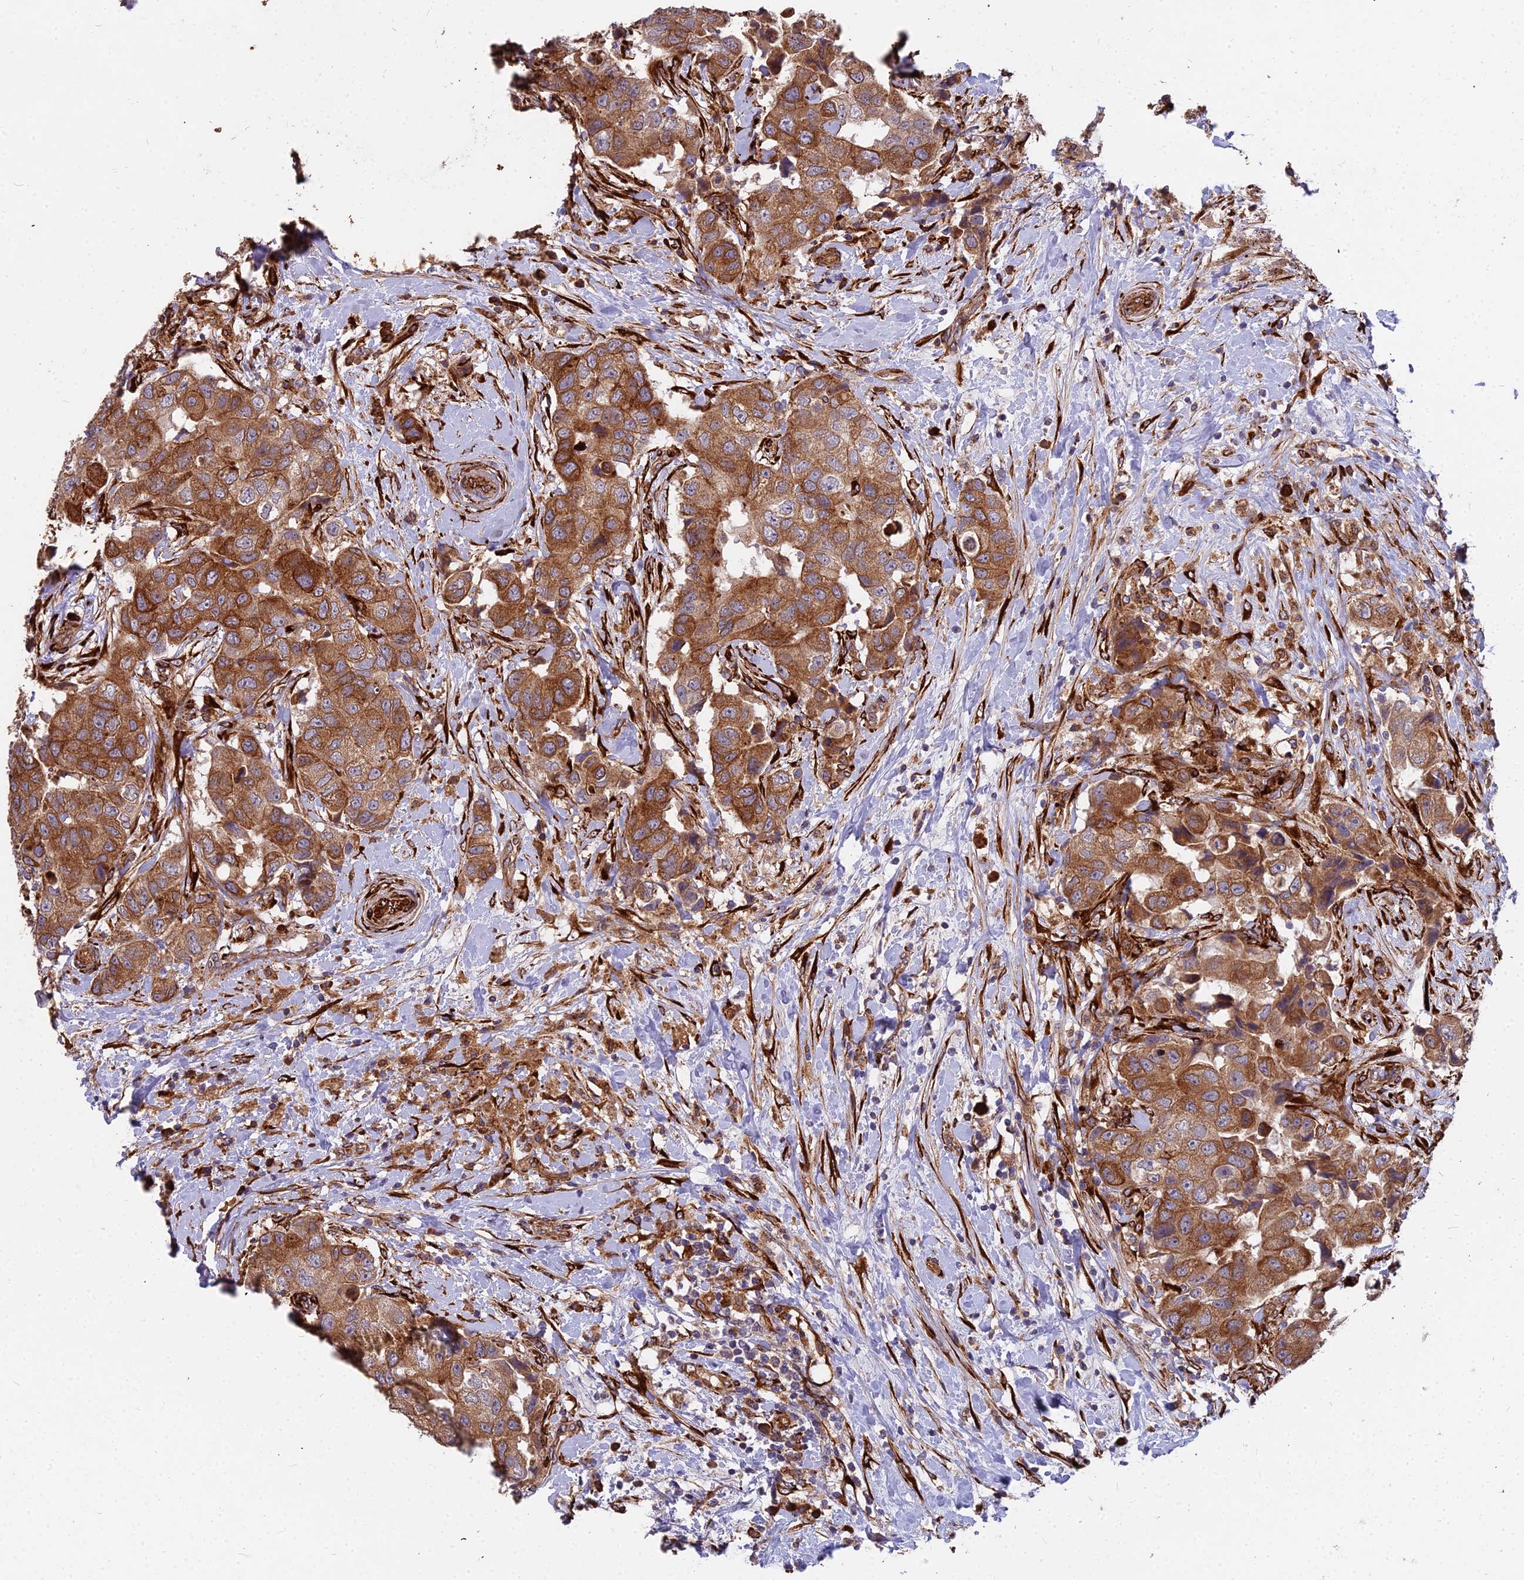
{"staining": {"intensity": "moderate", "quantity": ">75%", "location": "cytoplasmic/membranous"}, "tissue": "breast cancer", "cell_type": "Tumor cells", "image_type": "cancer", "snomed": [{"axis": "morphology", "description": "Normal tissue, NOS"}, {"axis": "morphology", "description": "Duct carcinoma"}, {"axis": "topography", "description": "Breast"}], "caption": "A histopathology image of human breast infiltrating ductal carcinoma stained for a protein displays moderate cytoplasmic/membranous brown staining in tumor cells.", "gene": "NDUFAF7", "patient": {"sex": "female", "age": 62}}